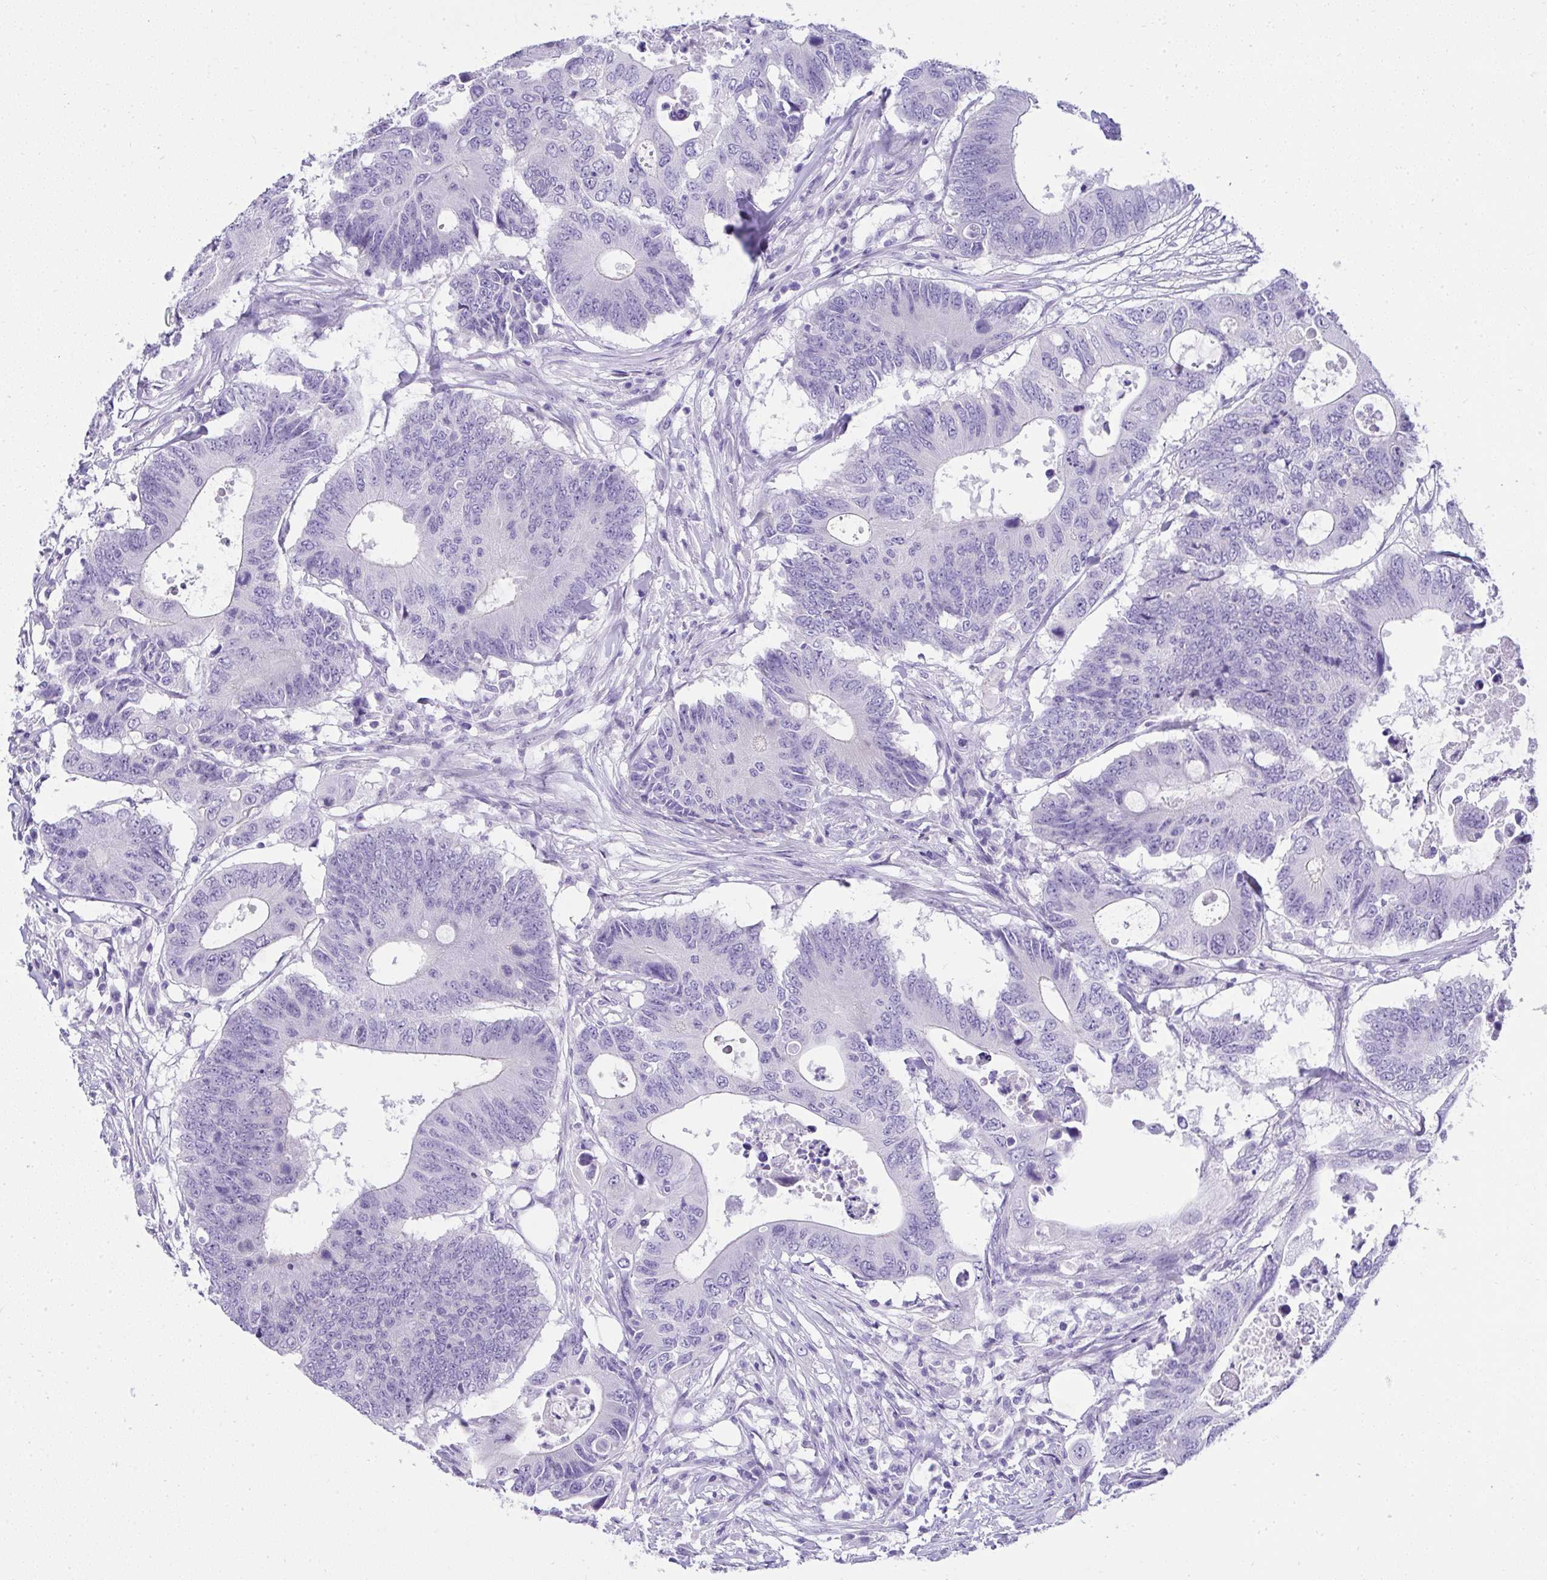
{"staining": {"intensity": "negative", "quantity": "none", "location": "none"}, "tissue": "colorectal cancer", "cell_type": "Tumor cells", "image_type": "cancer", "snomed": [{"axis": "morphology", "description": "Adenocarcinoma, NOS"}, {"axis": "topography", "description": "Colon"}], "caption": "Protein analysis of adenocarcinoma (colorectal) reveals no significant positivity in tumor cells.", "gene": "RNF183", "patient": {"sex": "male", "age": 71}}